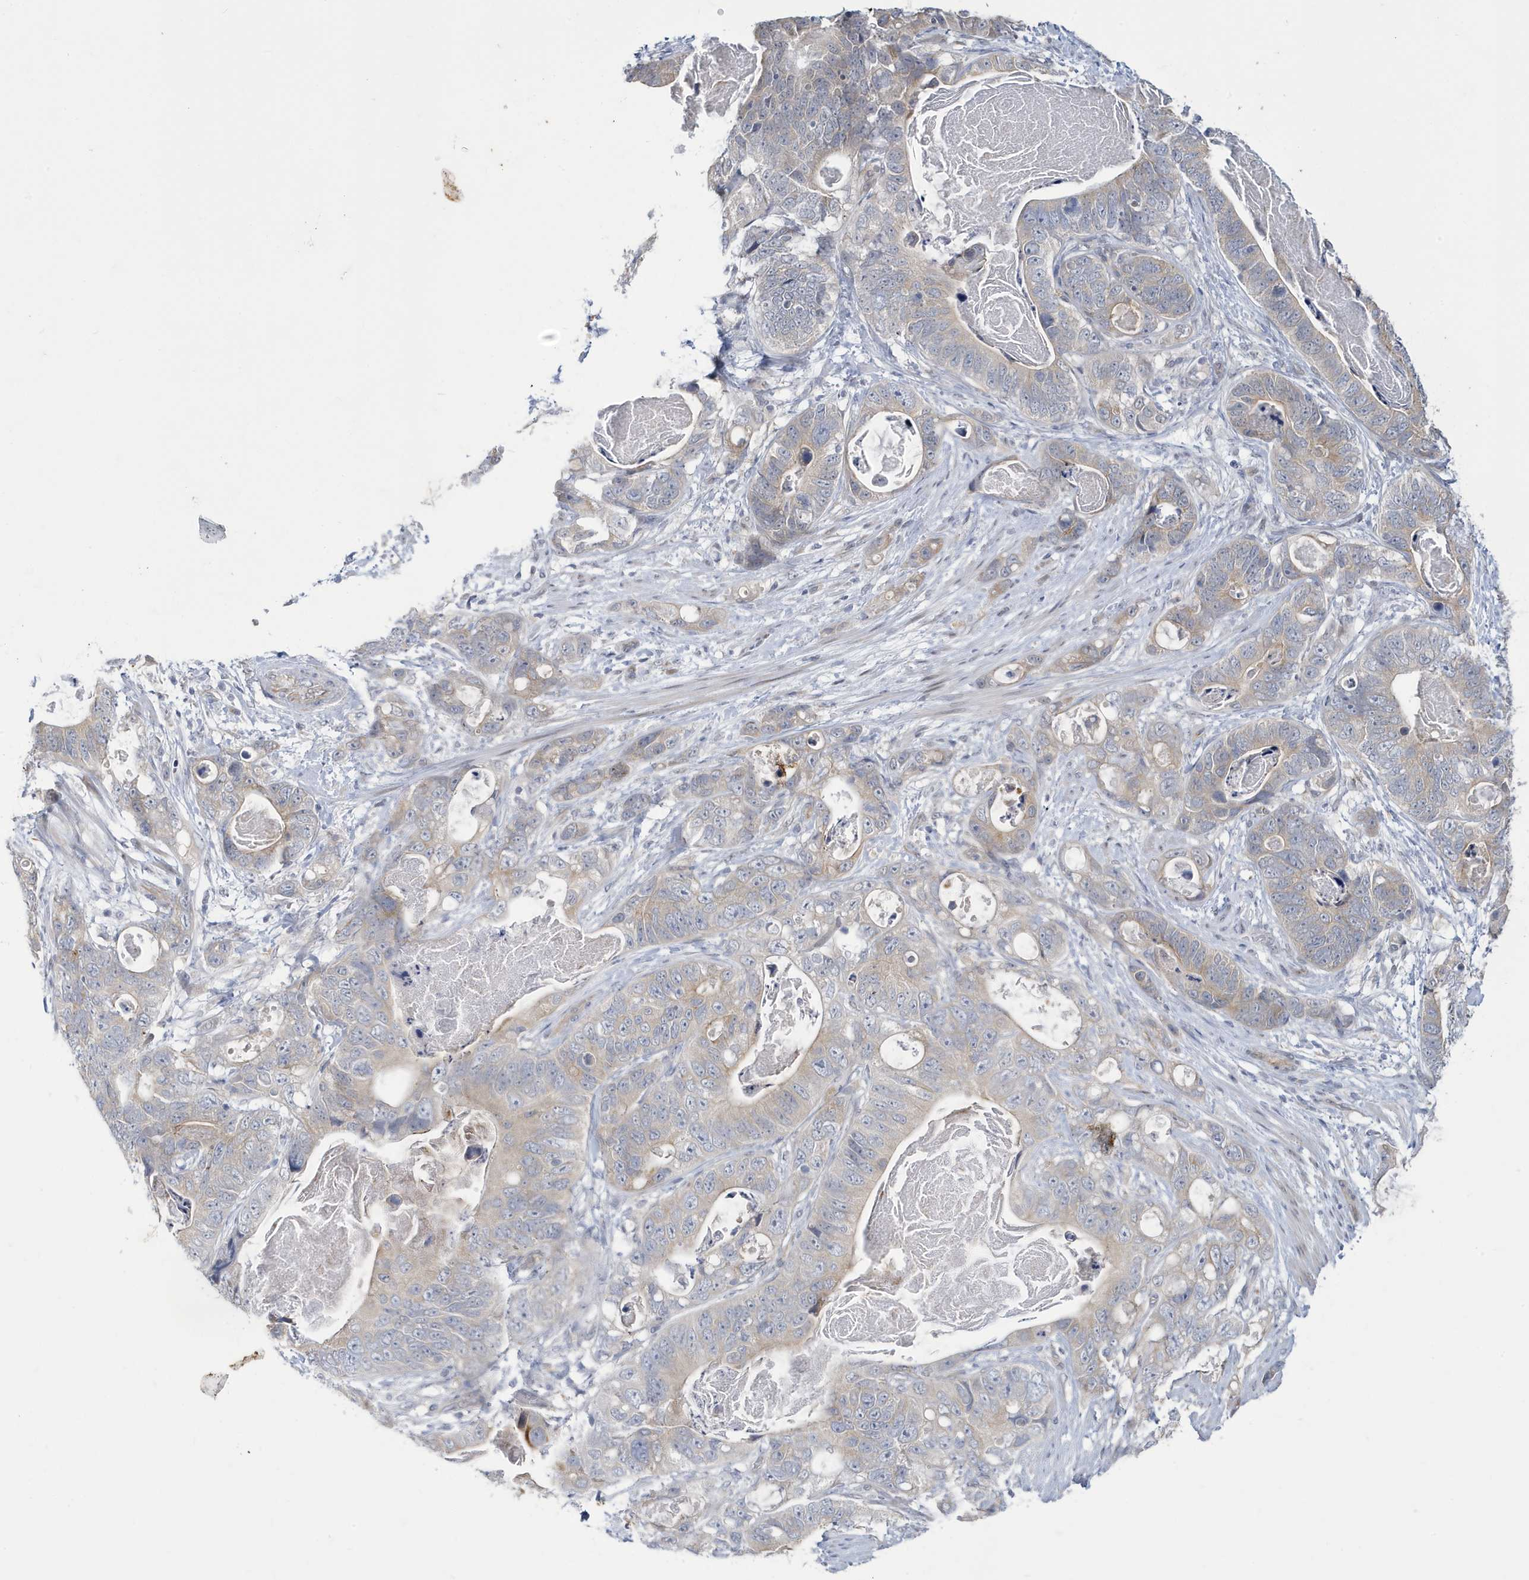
{"staining": {"intensity": "weak", "quantity": "25%-75%", "location": "cytoplasmic/membranous"}, "tissue": "stomach cancer", "cell_type": "Tumor cells", "image_type": "cancer", "snomed": [{"axis": "morphology", "description": "Normal tissue, NOS"}, {"axis": "morphology", "description": "Adenocarcinoma, NOS"}, {"axis": "topography", "description": "Stomach"}], "caption": "A high-resolution histopathology image shows immunohistochemistry staining of stomach cancer (adenocarcinoma), which demonstrates weak cytoplasmic/membranous positivity in approximately 25%-75% of tumor cells.", "gene": "ZNF654", "patient": {"sex": "female", "age": 89}}